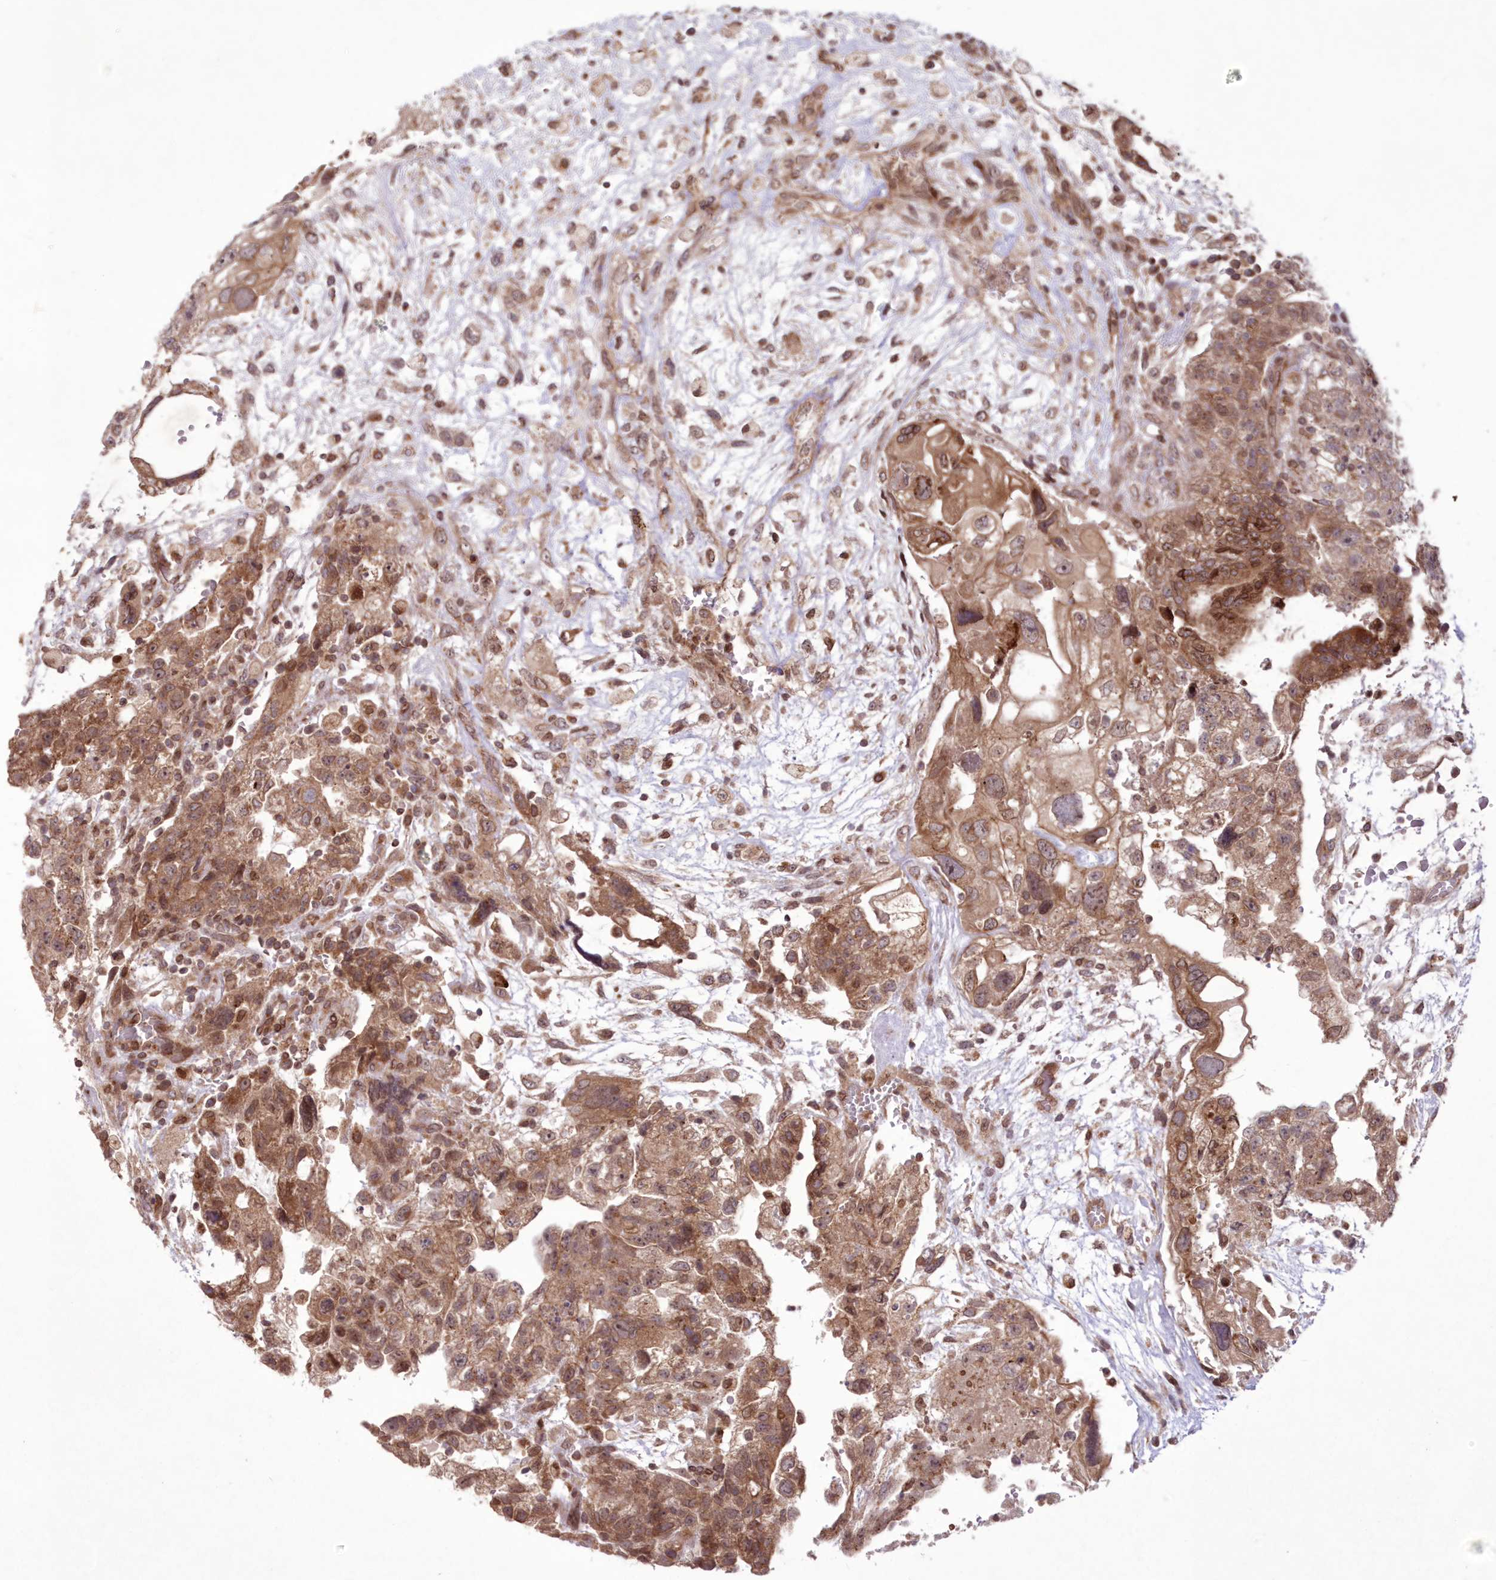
{"staining": {"intensity": "moderate", "quantity": ">75%", "location": "cytoplasmic/membranous"}, "tissue": "testis cancer", "cell_type": "Tumor cells", "image_type": "cancer", "snomed": [{"axis": "morphology", "description": "Carcinoma, Embryonal, NOS"}, {"axis": "topography", "description": "Testis"}], "caption": "Moderate cytoplasmic/membranous staining for a protein is seen in about >75% of tumor cells of testis cancer (embryonal carcinoma) using IHC.", "gene": "DNAJC27", "patient": {"sex": "male", "age": 36}}